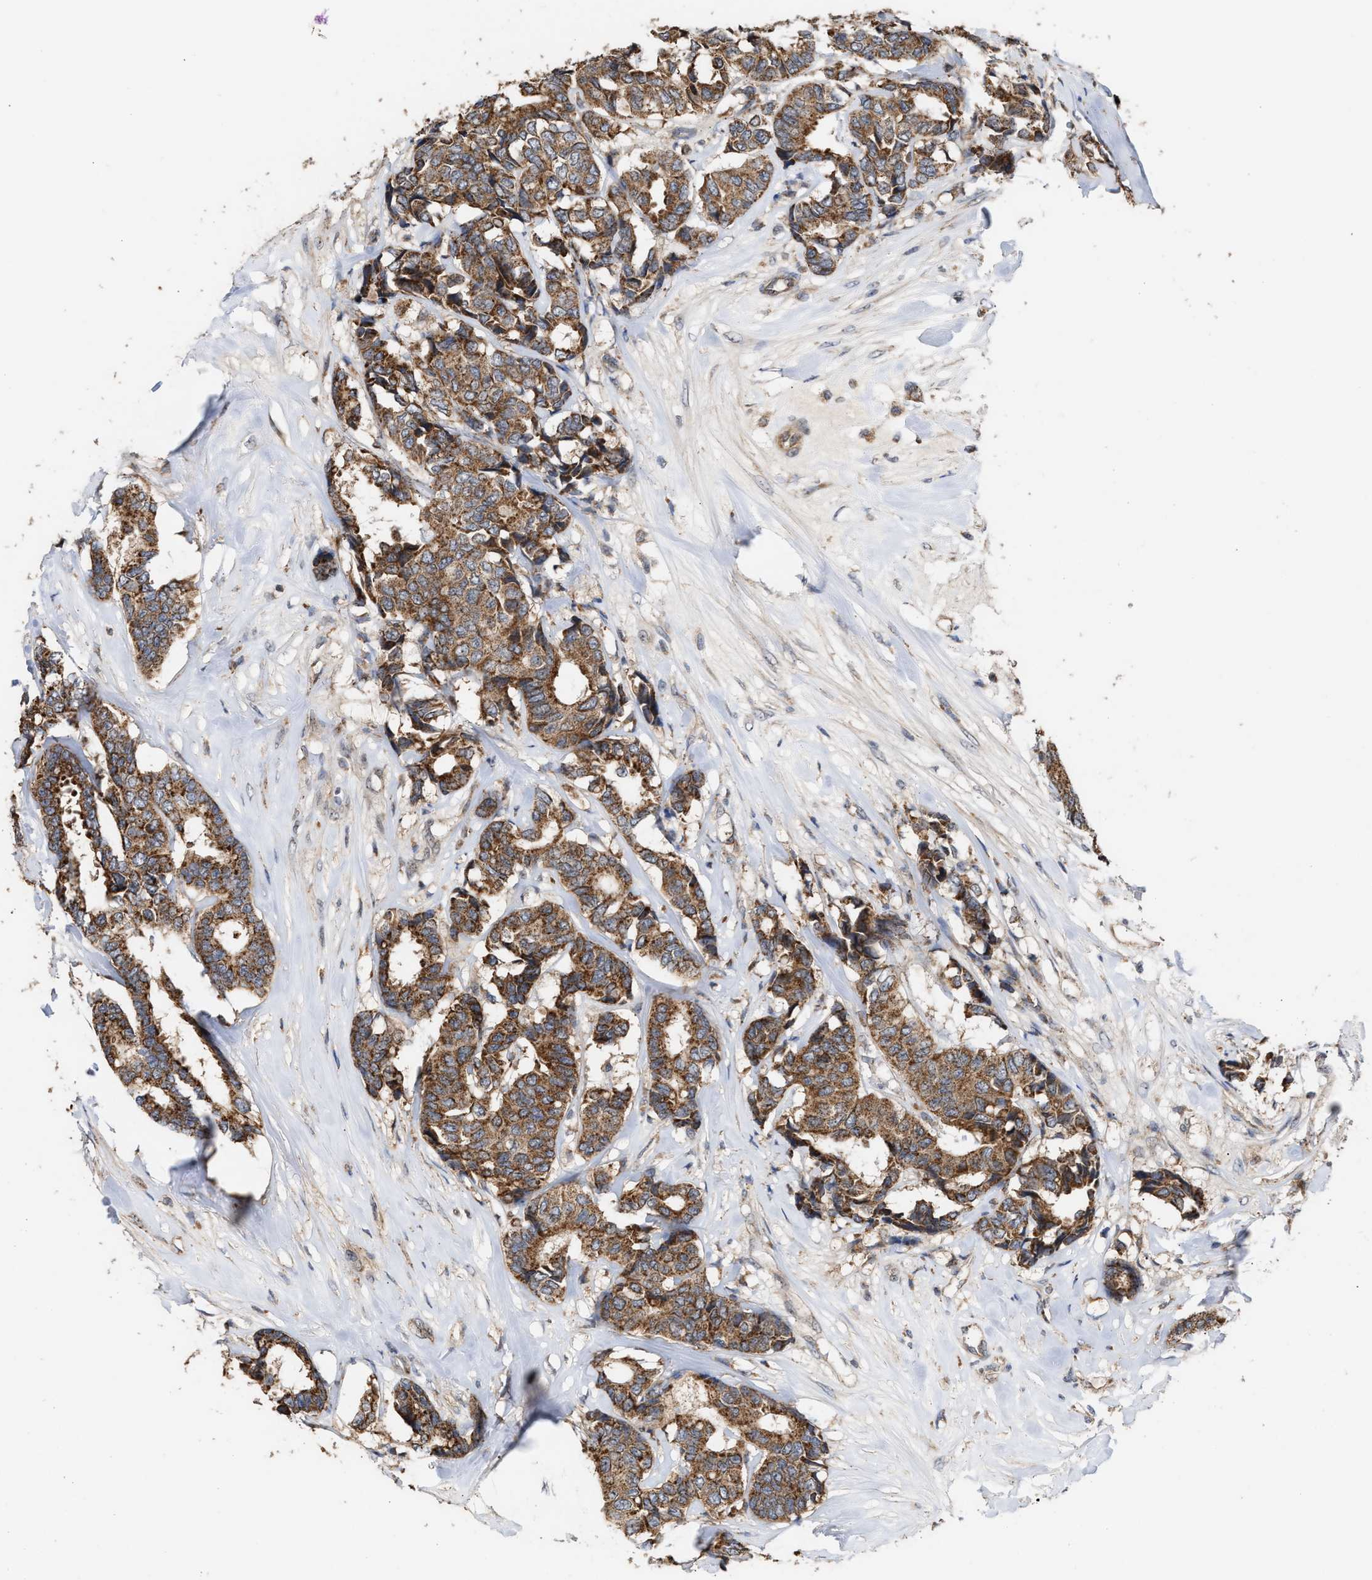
{"staining": {"intensity": "strong", "quantity": ">75%", "location": "cytoplasmic/membranous"}, "tissue": "breast cancer", "cell_type": "Tumor cells", "image_type": "cancer", "snomed": [{"axis": "morphology", "description": "Duct carcinoma"}, {"axis": "topography", "description": "Breast"}], "caption": "Strong cytoplasmic/membranous expression for a protein is seen in about >75% of tumor cells of invasive ductal carcinoma (breast) using immunohistochemistry.", "gene": "EXOSC2", "patient": {"sex": "female", "age": 87}}